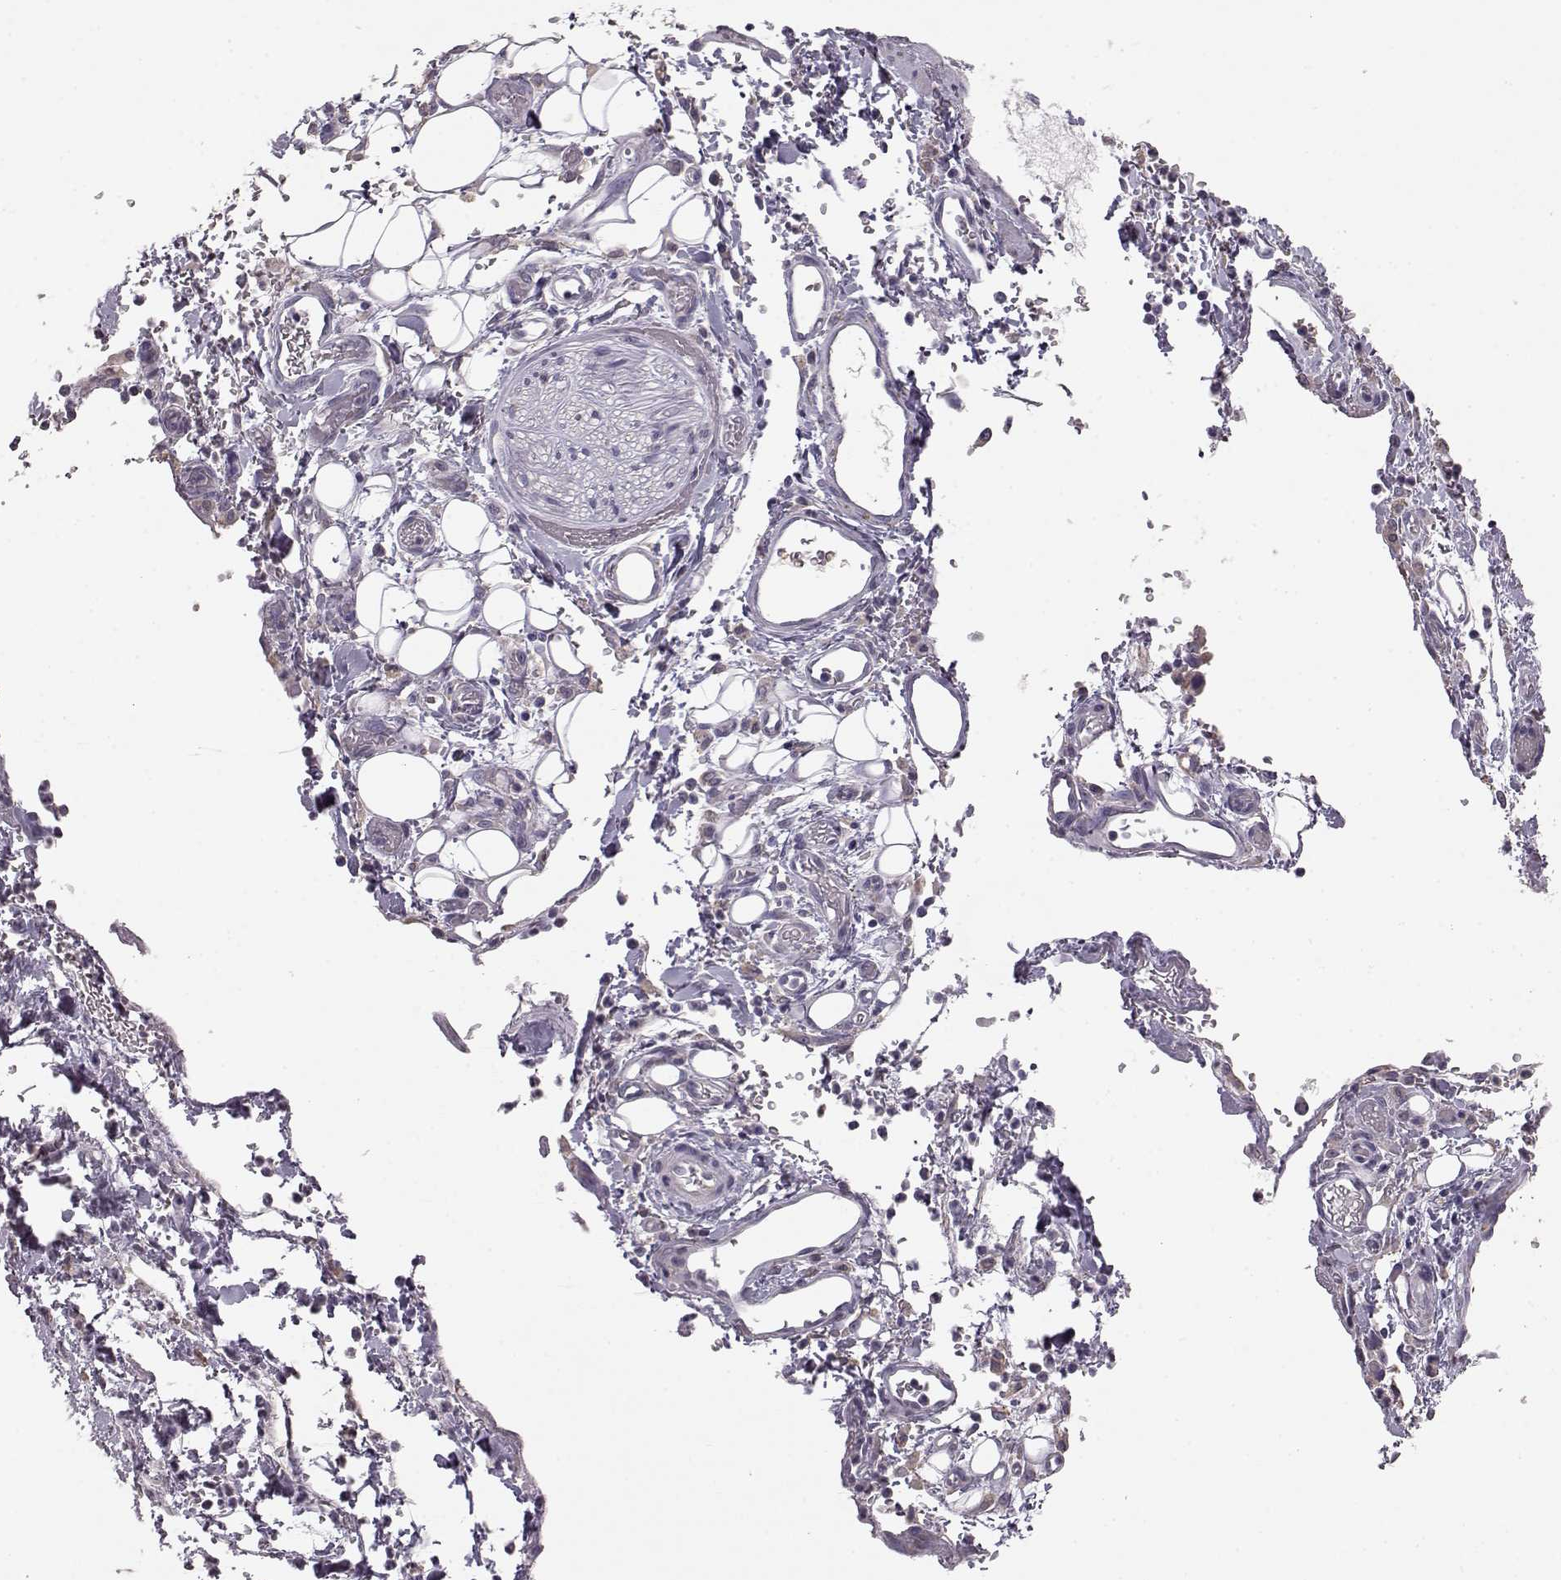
{"staining": {"intensity": "negative", "quantity": "none", "location": "none"}, "tissue": "stomach cancer", "cell_type": "Tumor cells", "image_type": "cancer", "snomed": [{"axis": "morphology", "description": "Normal tissue, NOS"}, {"axis": "morphology", "description": "Adenocarcinoma, NOS"}, {"axis": "topography", "description": "Esophagus"}, {"axis": "topography", "description": "Stomach, upper"}], "caption": "The immunohistochemistry image has no significant positivity in tumor cells of stomach cancer tissue. The staining is performed using DAB brown chromogen with nuclei counter-stained in using hematoxylin.", "gene": "GABRG3", "patient": {"sex": "male", "age": 74}}